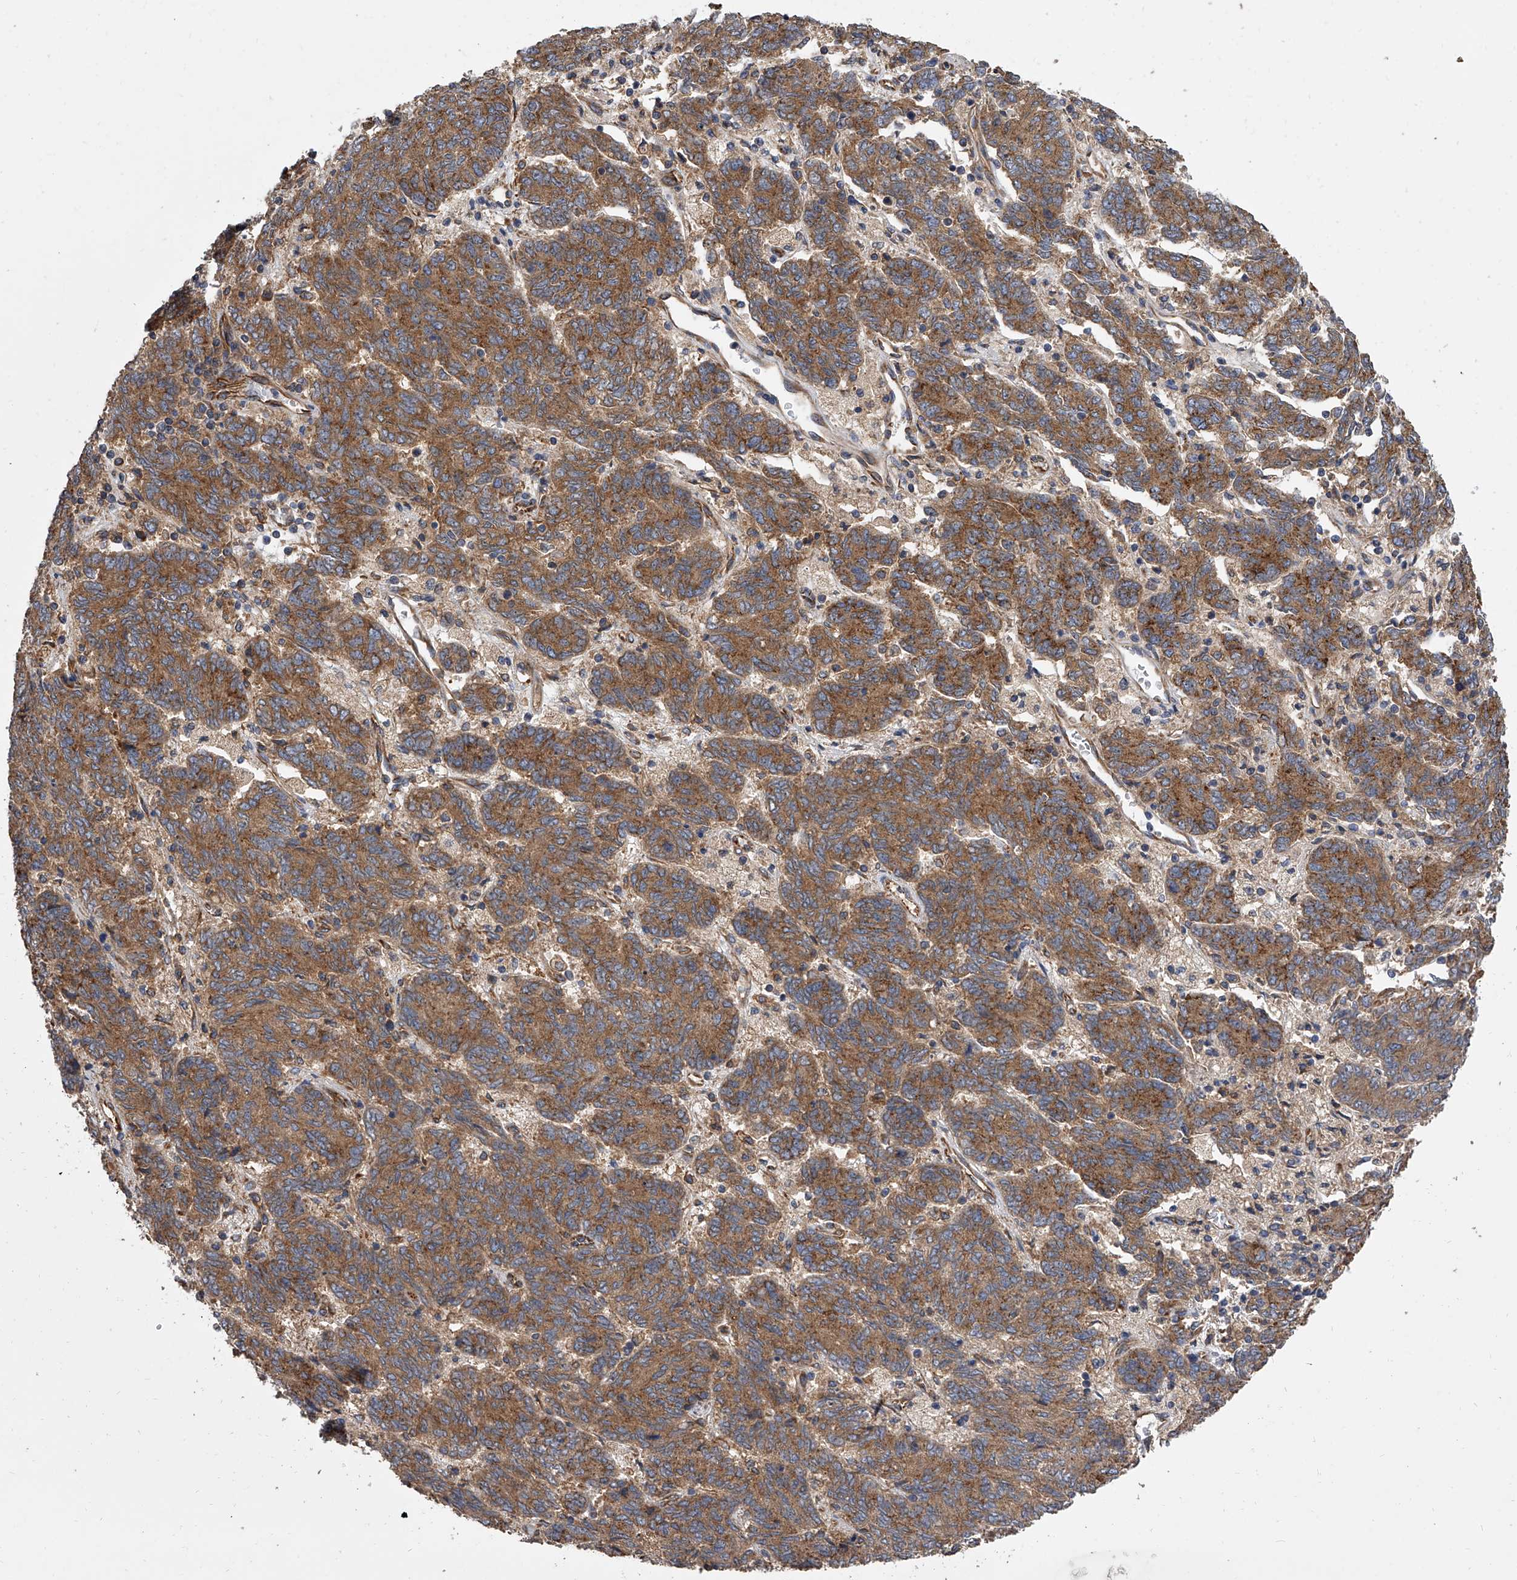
{"staining": {"intensity": "moderate", "quantity": ">75%", "location": "cytoplasmic/membranous"}, "tissue": "endometrial cancer", "cell_type": "Tumor cells", "image_type": "cancer", "snomed": [{"axis": "morphology", "description": "Adenocarcinoma, NOS"}, {"axis": "topography", "description": "Endometrium"}], "caption": "Moderate cytoplasmic/membranous expression for a protein is seen in about >75% of tumor cells of endometrial cancer using IHC.", "gene": "EXOC4", "patient": {"sex": "female", "age": 80}}